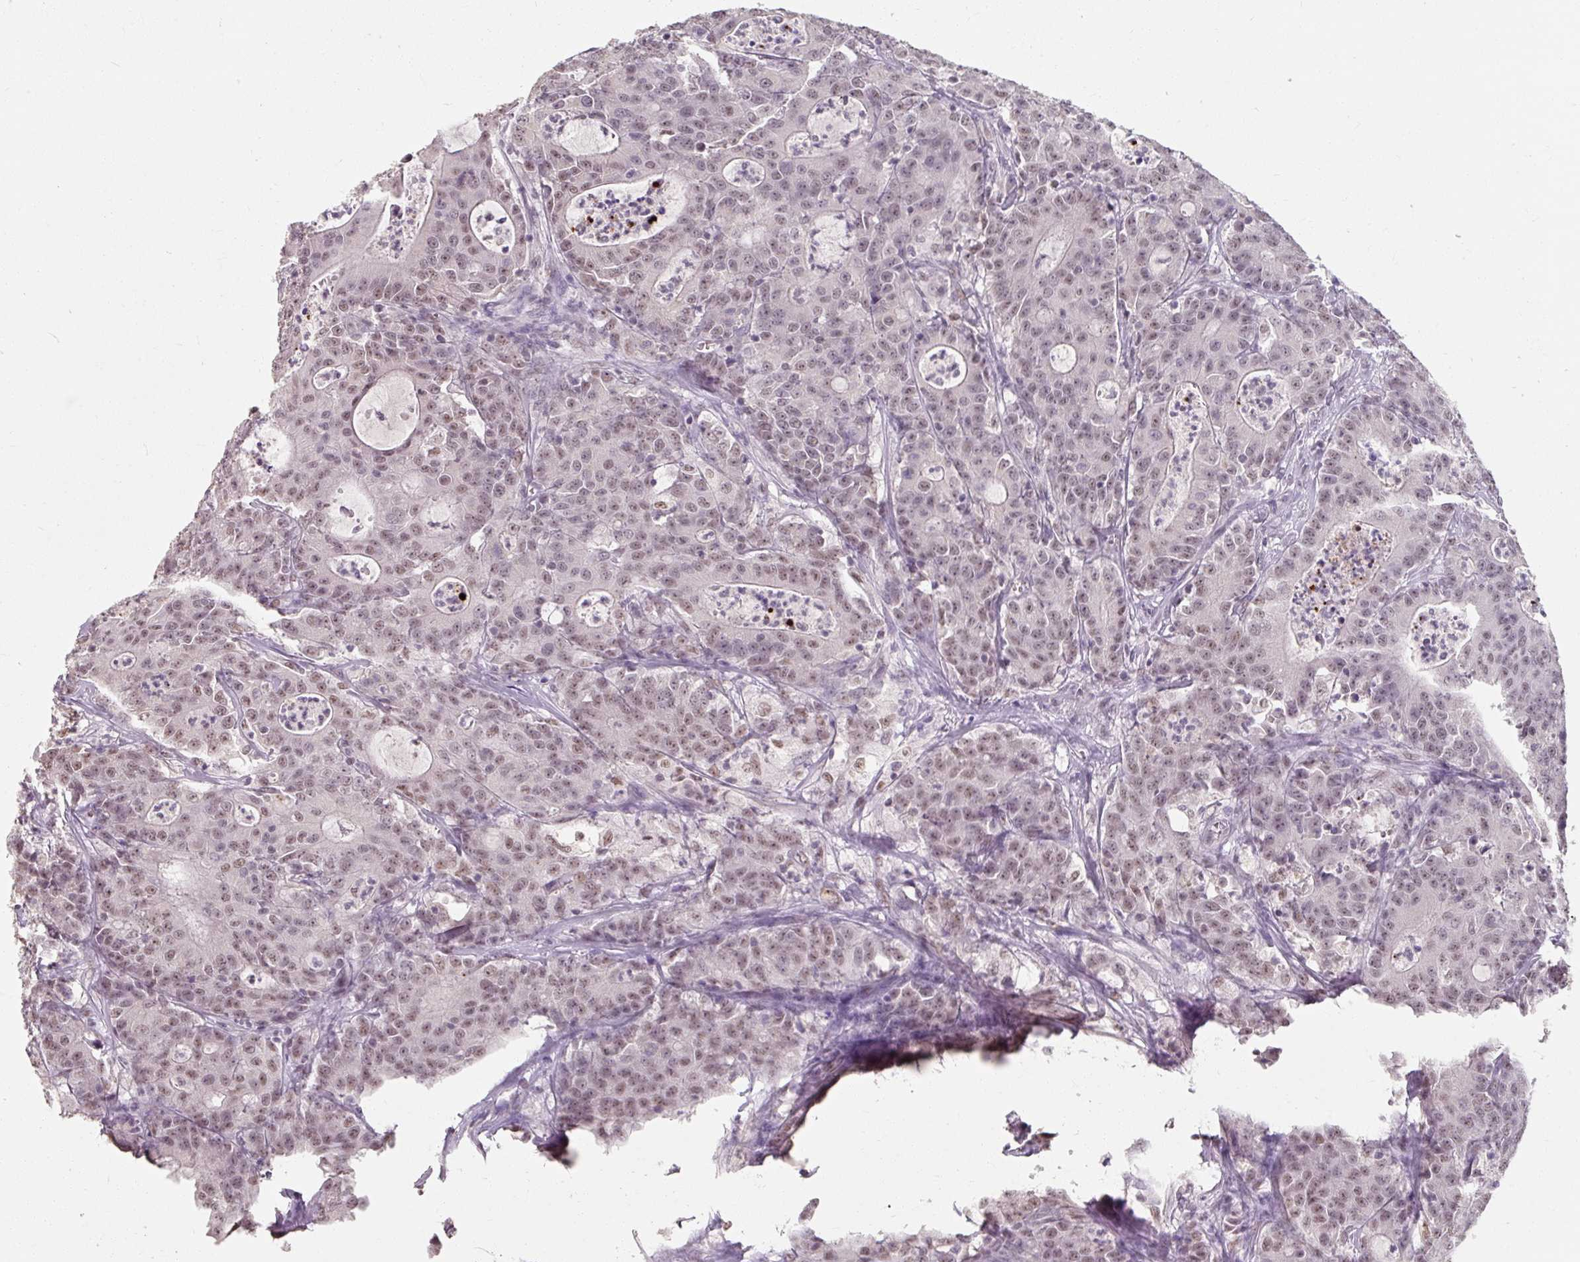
{"staining": {"intensity": "weak", "quantity": "25%-75%", "location": "nuclear"}, "tissue": "colorectal cancer", "cell_type": "Tumor cells", "image_type": "cancer", "snomed": [{"axis": "morphology", "description": "Adenocarcinoma, NOS"}, {"axis": "topography", "description": "Colon"}], "caption": "IHC of colorectal adenocarcinoma demonstrates low levels of weak nuclear positivity in about 25%-75% of tumor cells.", "gene": "ZFTRAF1", "patient": {"sex": "male", "age": 83}}